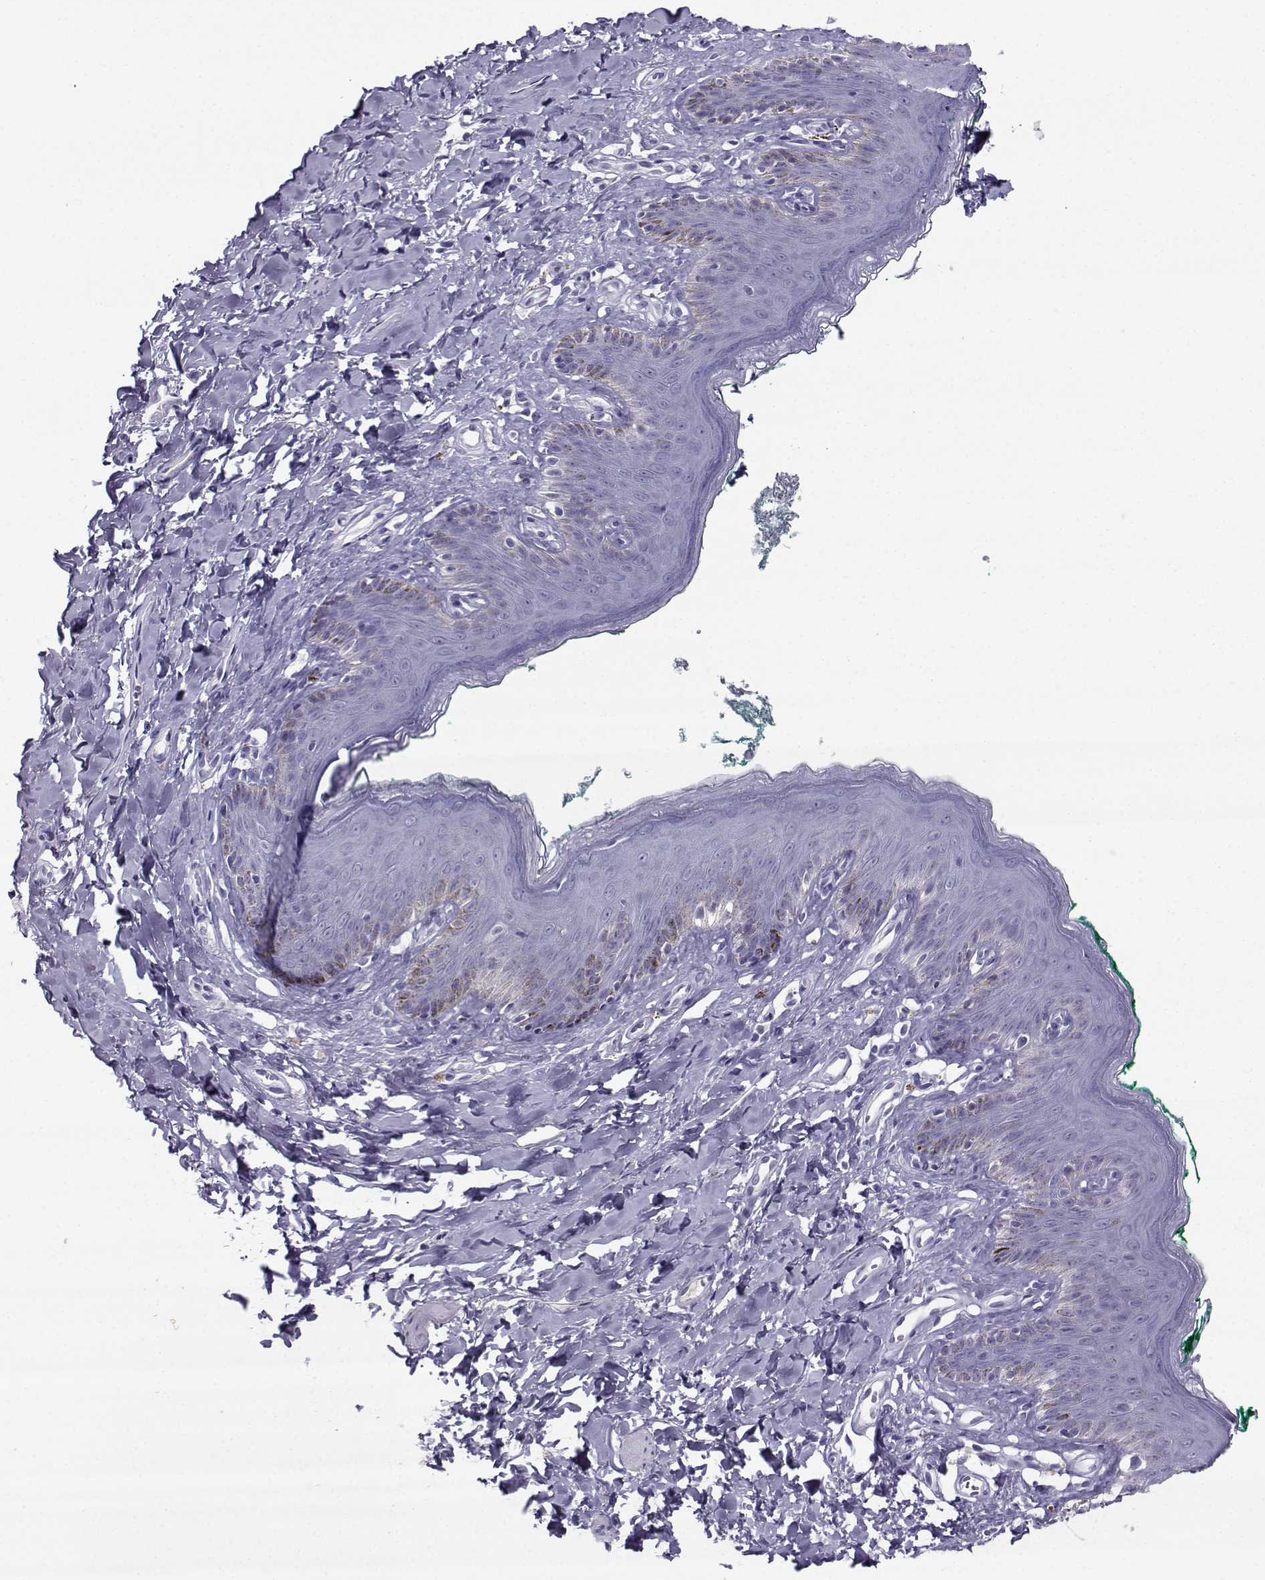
{"staining": {"intensity": "negative", "quantity": "none", "location": "none"}, "tissue": "skin", "cell_type": "Epidermal cells", "image_type": "normal", "snomed": [{"axis": "morphology", "description": "Normal tissue, NOS"}, {"axis": "topography", "description": "Vulva"}], "caption": "This is an immunohistochemistry histopathology image of normal human skin. There is no staining in epidermal cells.", "gene": "ARMC2", "patient": {"sex": "female", "age": 66}}